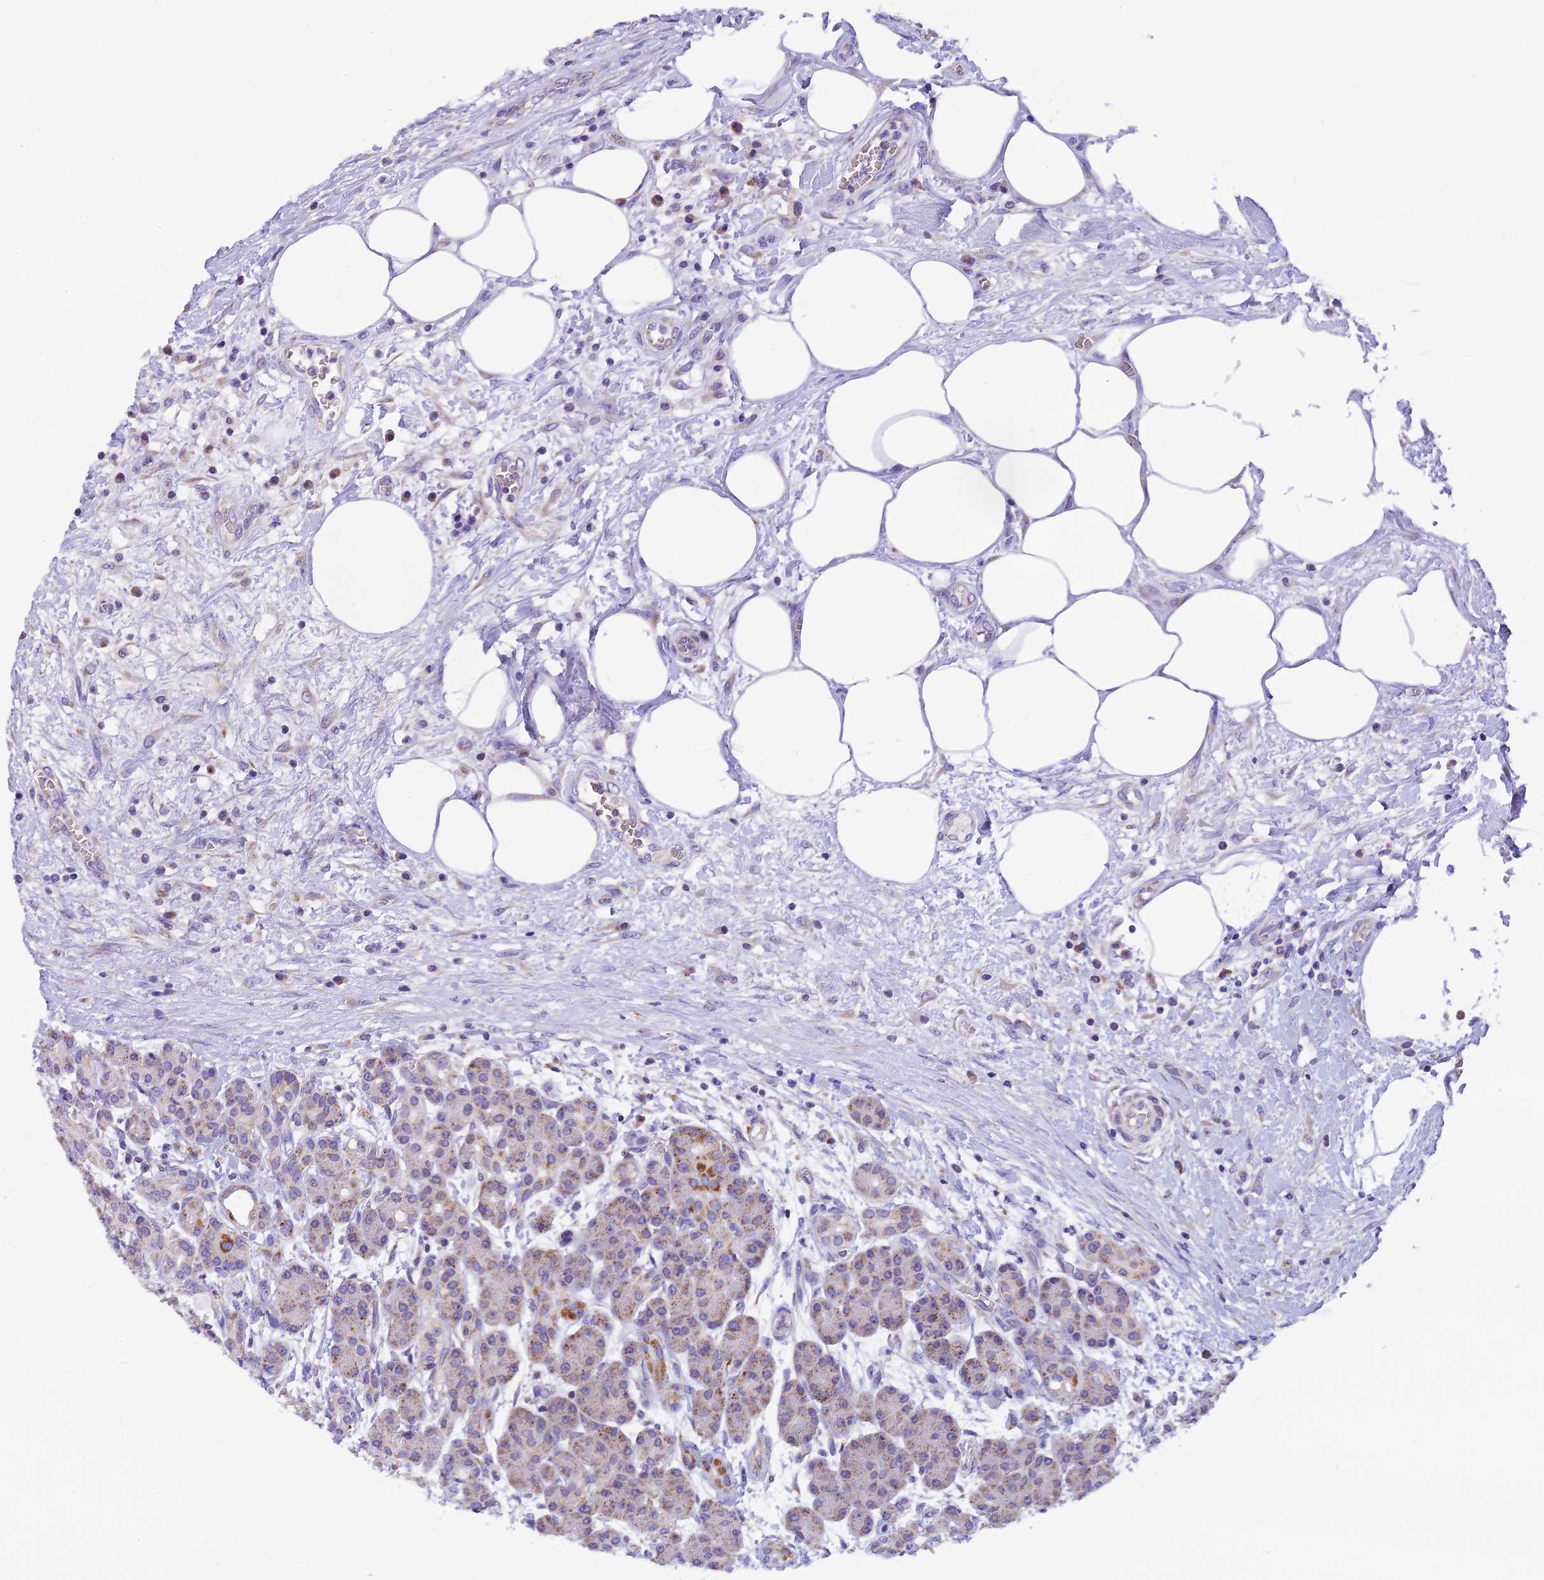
{"staining": {"intensity": "moderate", "quantity": "<25%", "location": "cytoplasmic/membranous"}, "tissue": "pancreas", "cell_type": "Exocrine glandular cells", "image_type": "normal", "snomed": [{"axis": "morphology", "description": "Normal tissue, NOS"}, {"axis": "topography", "description": "Pancreas"}], "caption": "Immunohistochemical staining of normal human pancreas exhibits moderate cytoplasmic/membranous protein staining in approximately <25% of exocrine glandular cells. (DAB (3,3'-diaminobenzidine) IHC, brown staining for protein, blue staining for nuclei).", "gene": "MGME1", "patient": {"sex": "male", "age": 63}}